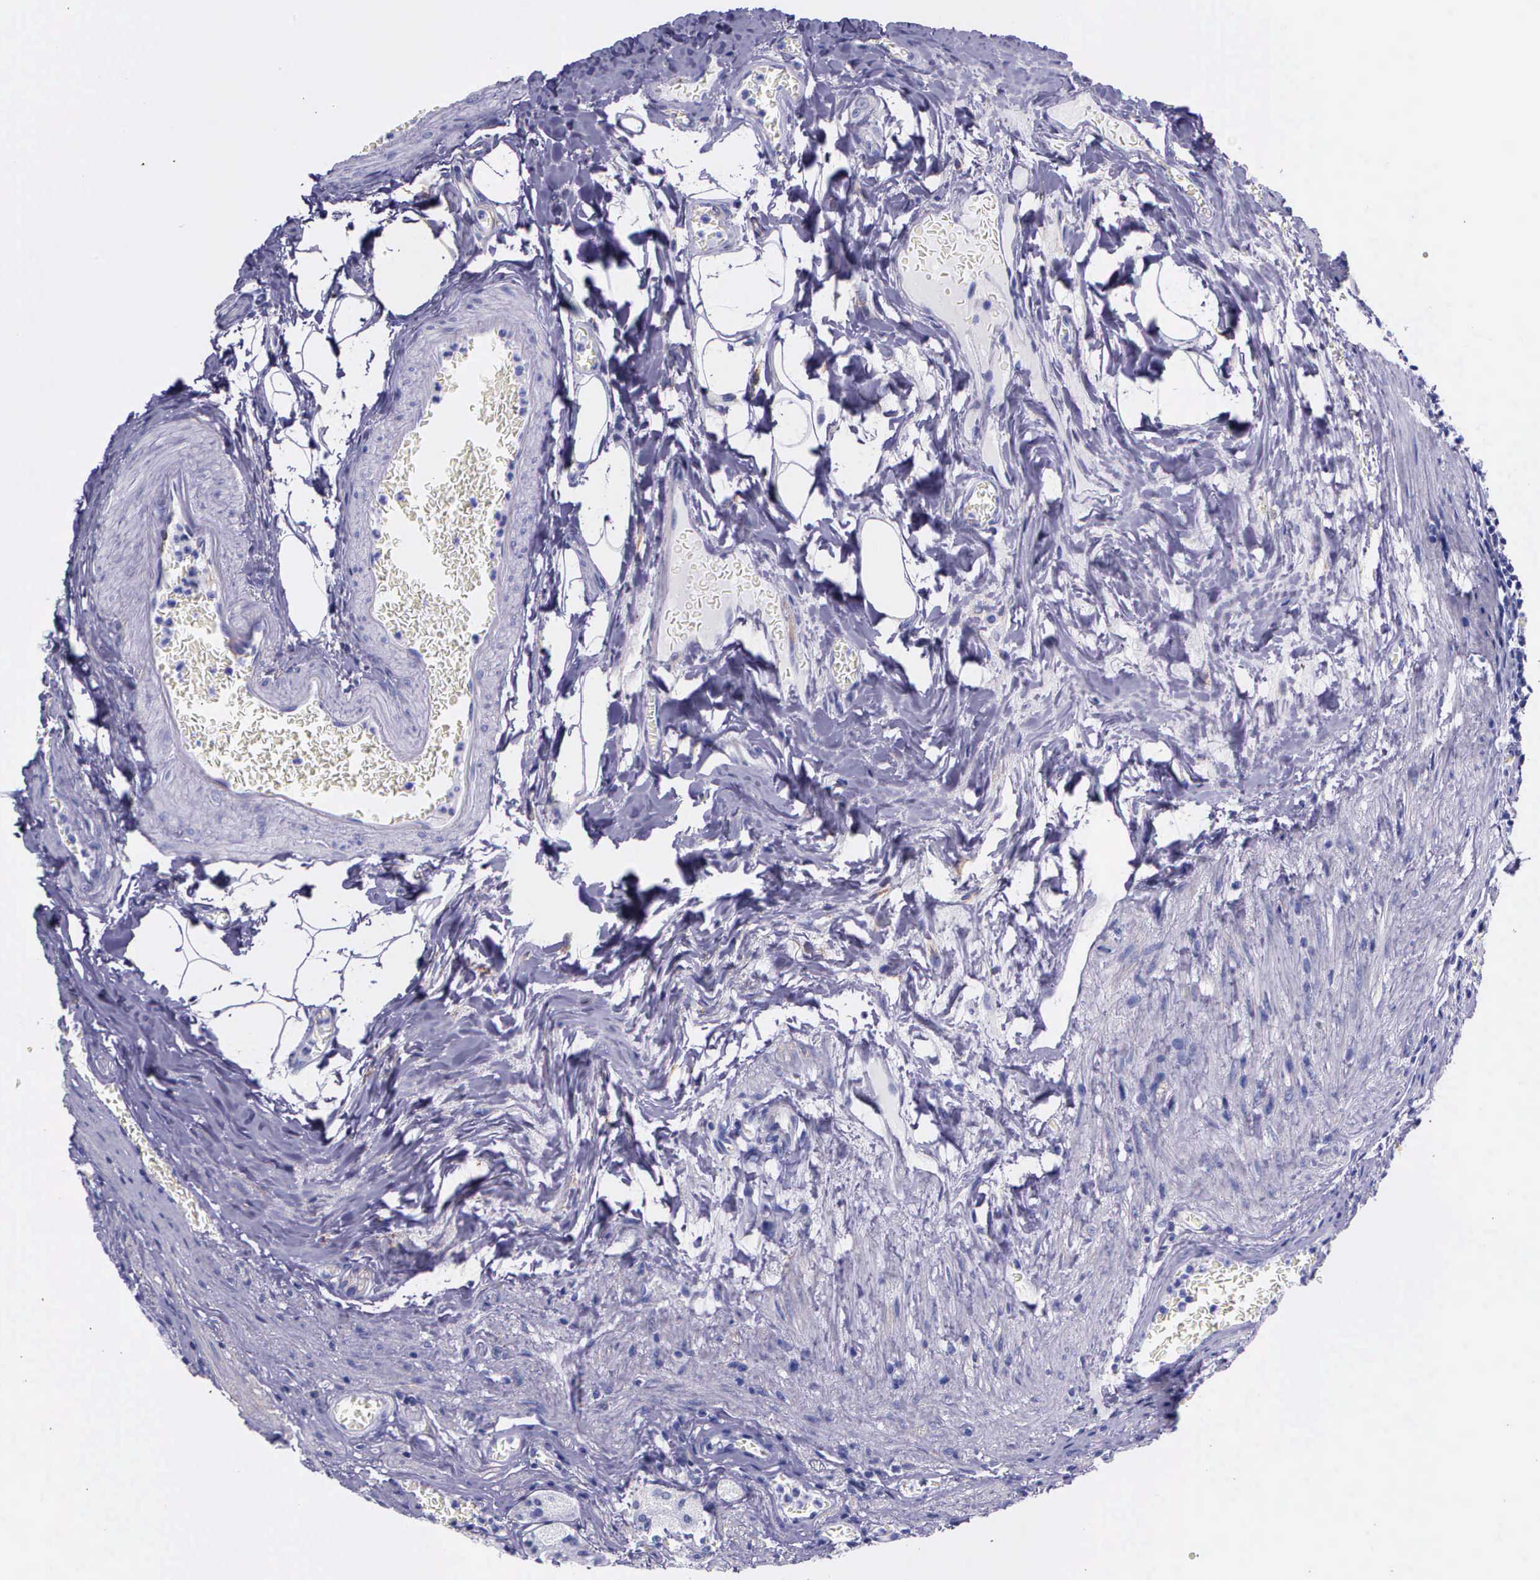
{"staining": {"intensity": "negative", "quantity": "none", "location": "none"}, "tissue": "stomach", "cell_type": "Glandular cells", "image_type": "normal", "snomed": [{"axis": "morphology", "description": "Normal tissue, NOS"}, {"axis": "topography", "description": "Stomach, lower"}], "caption": "Protein analysis of benign stomach demonstrates no significant positivity in glandular cells.", "gene": "AHNAK2", "patient": {"sex": "male", "age": 58}}